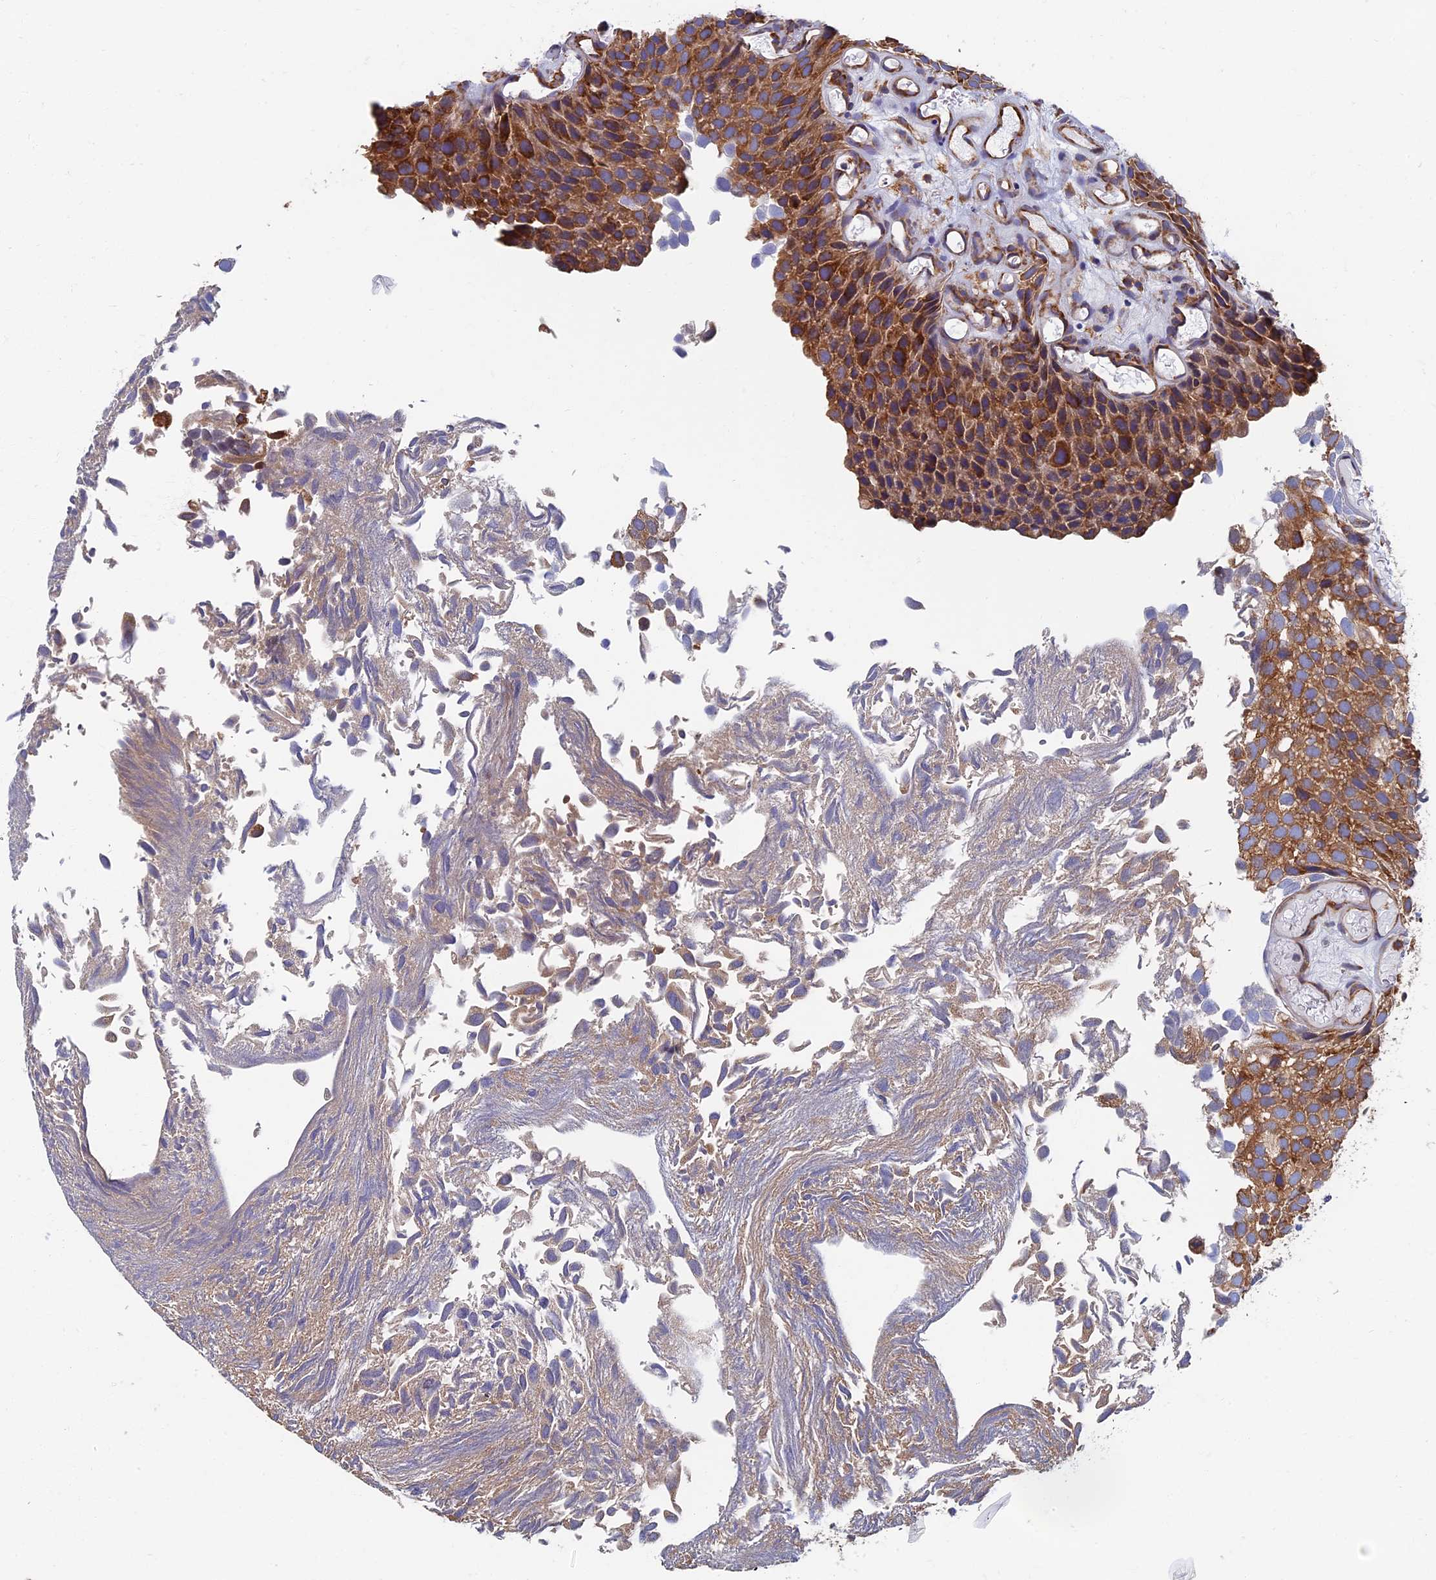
{"staining": {"intensity": "strong", "quantity": "25%-75%", "location": "cytoplasmic/membranous"}, "tissue": "urothelial cancer", "cell_type": "Tumor cells", "image_type": "cancer", "snomed": [{"axis": "morphology", "description": "Urothelial carcinoma, Low grade"}, {"axis": "topography", "description": "Urinary bladder"}], "caption": "This micrograph displays IHC staining of urothelial cancer, with high strong cytoplasmic/membranous staining in approximately 25%-75% of tumor cells.", "gene": "YBX1", "patient": {"sex": "male", "age": 89}}